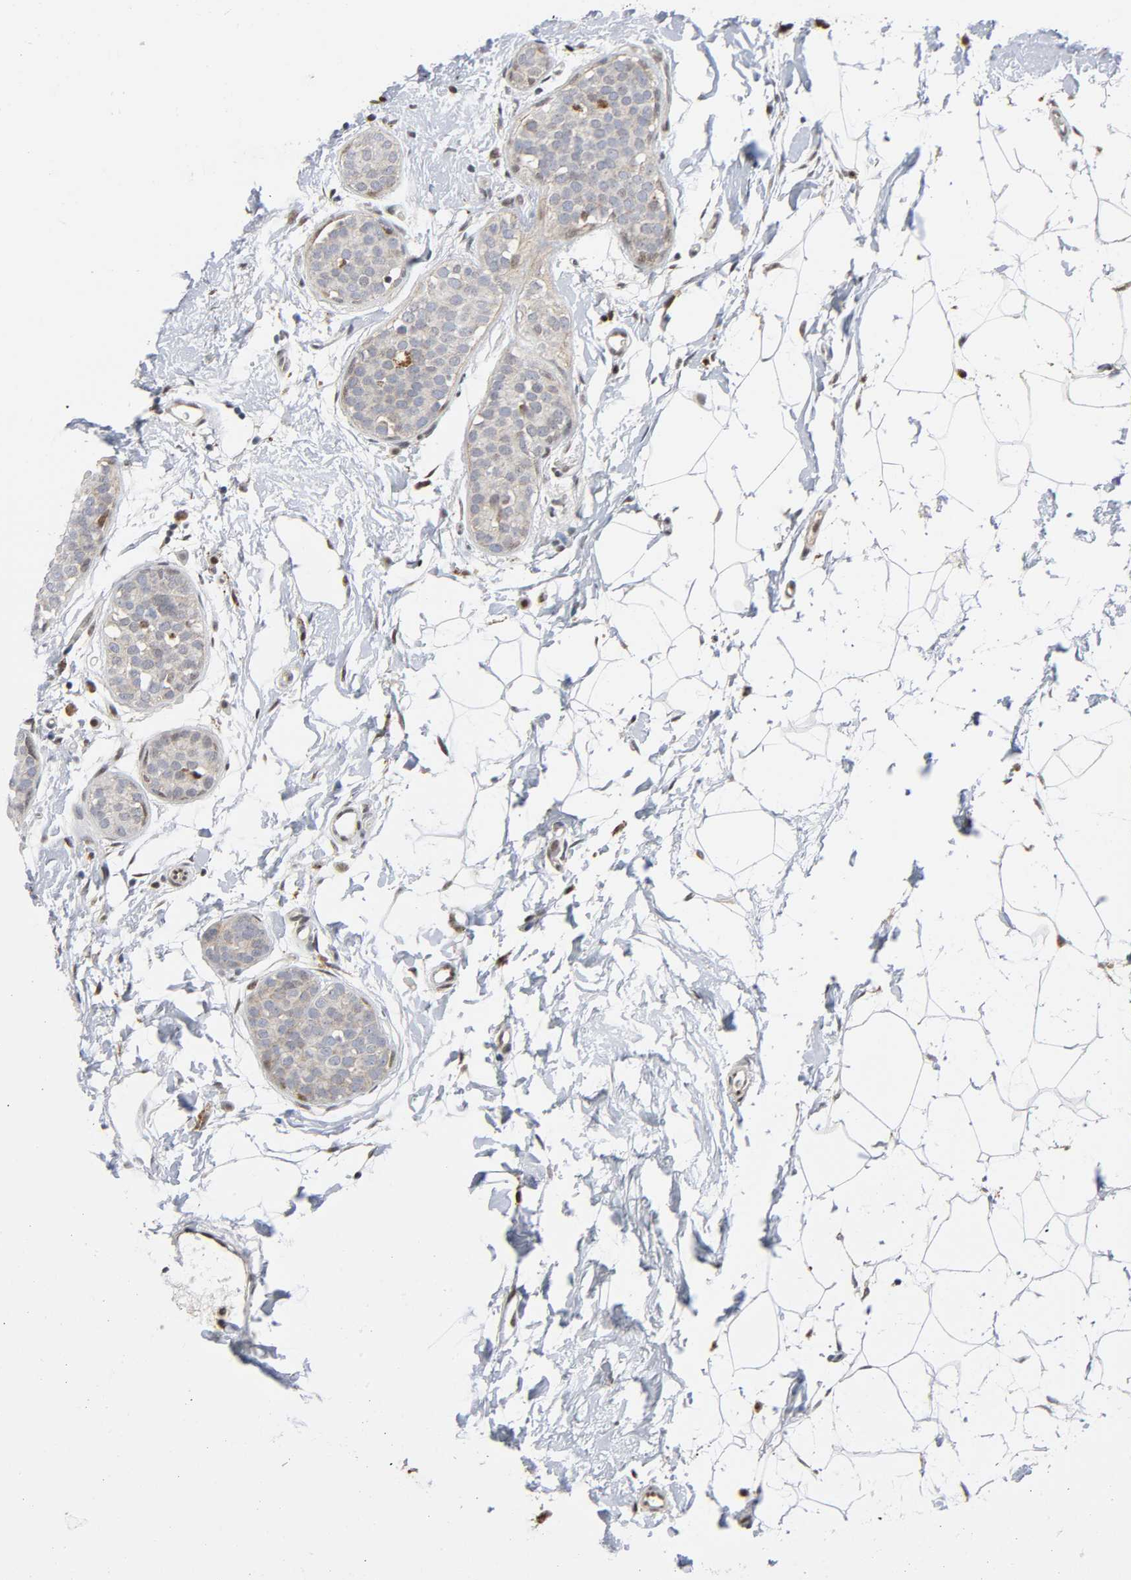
{"staining": {"intensity": "weak", "quantity": ">75%", "location": "cytoplasmic/membranous"}, "tissue": "breast cancer", "cell_type": "Tumor cells", "image_type": "cancer", "snomed": [{"axis": "morphology", "description": "Lobular carcinoma, in situ"}, {"axis": "morphology", "description": "Lobular carcinoma"}, {"axis": "topography", "description": "Breast"}], "caption": "The photomicrograph shows staining of lobular carcinoma in situ (breast), revealing weak cytoplasmic/membranous protein positivity (brown color) within tumor cells.", "gene": "KAT2B", "patient": {"sex": "female", "age": 41}}